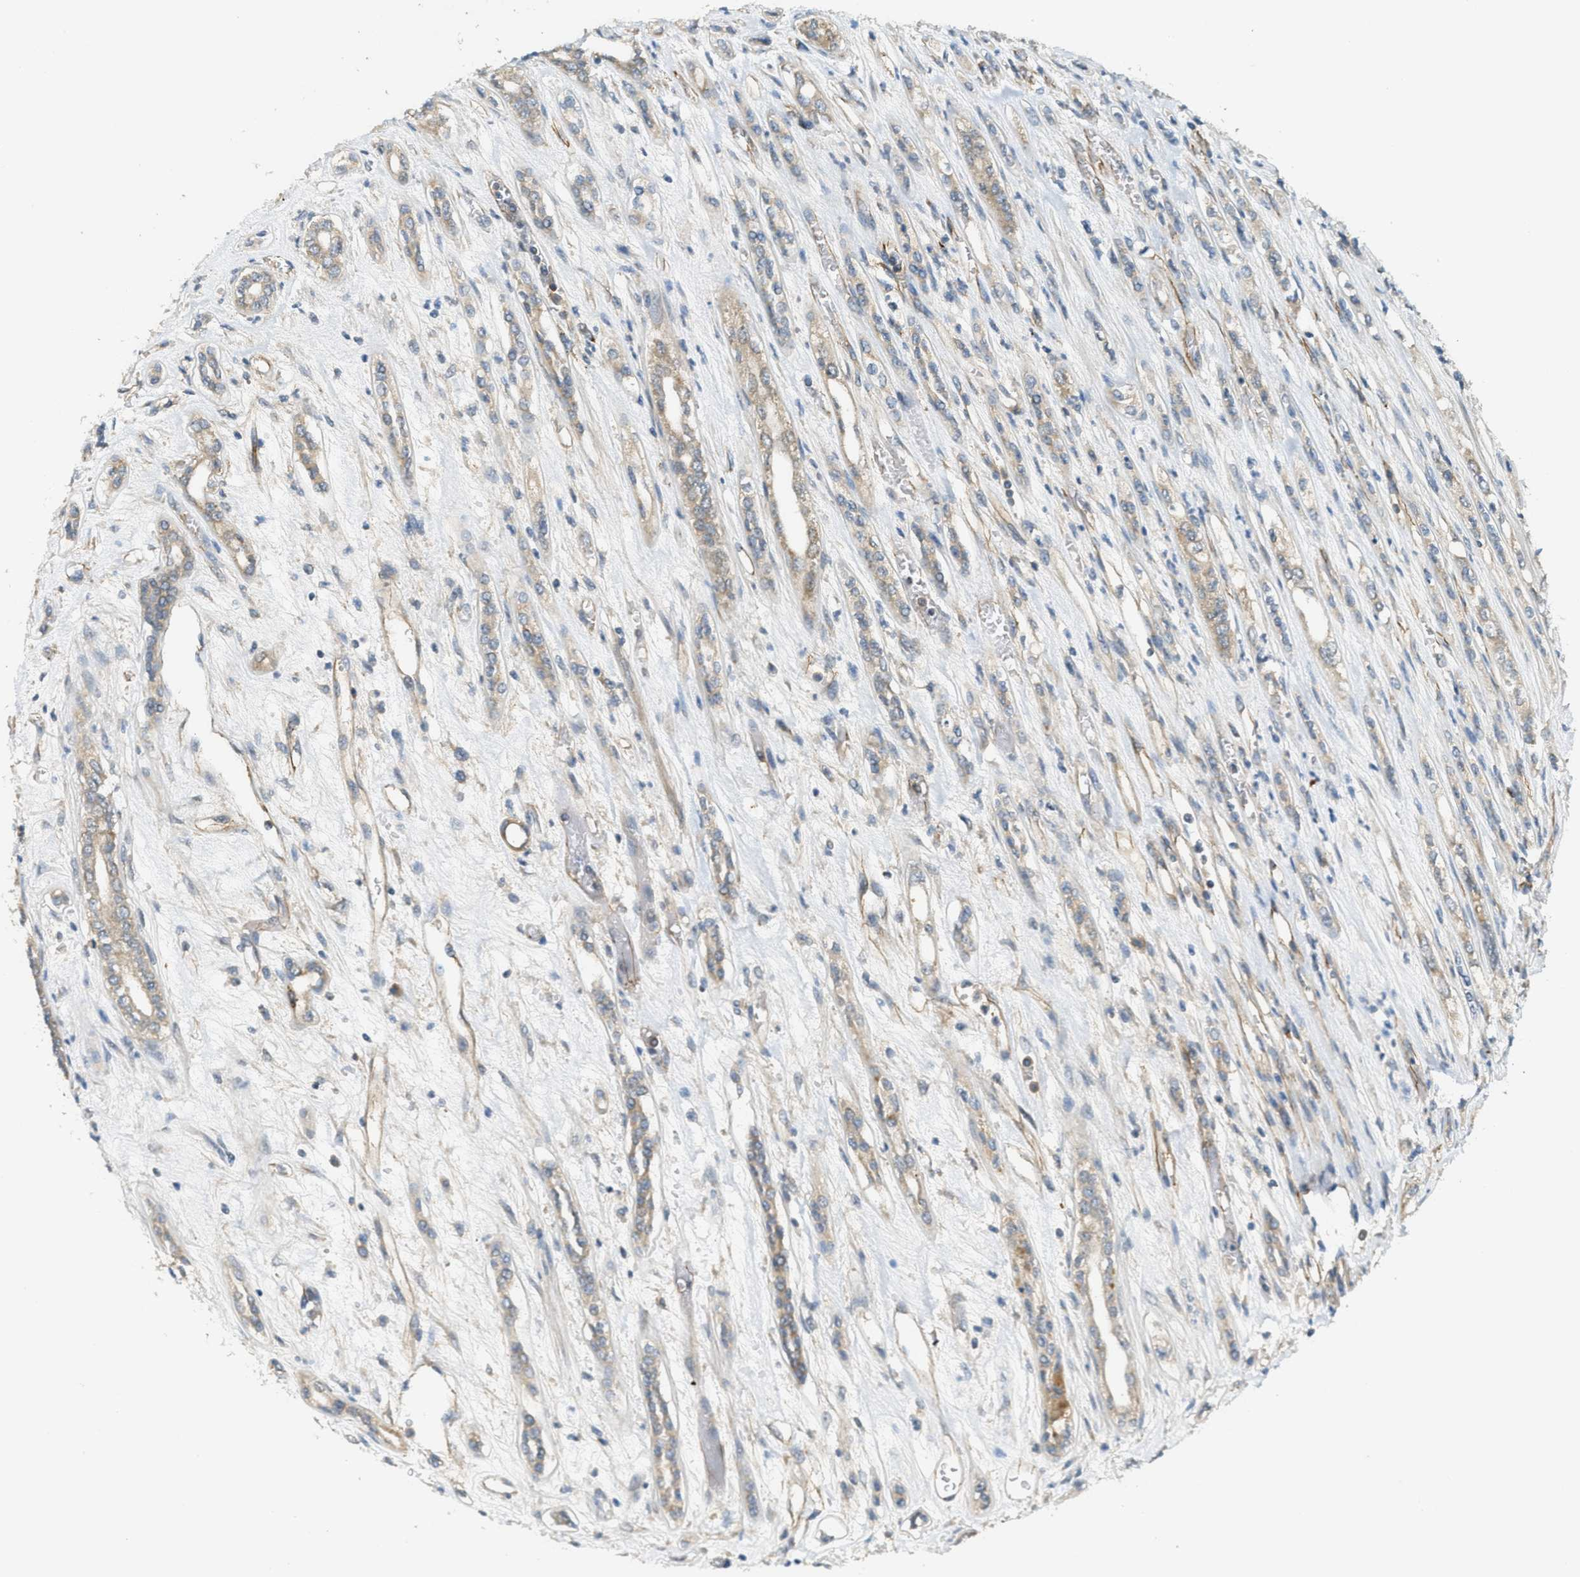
{"staining": {"intensity": "weak", "quantity": "<25%", "location": "cytoplasmic/membranous"}, "tissue": "renal cancer", "cell_type": "Tumor cells", "image_type": "cancer", "snomed": [{"axis": "morphology", "description": "Adenocarcinoma, NOS"}, {"axis": "topography", "description": "Kidney"}], "caption": "Renal cancer (adenocarcinoma) was stained to show a protein in brown. There is no significant staining in tumor cells.", "gene": "JCAD", "patient": {"sex": "female", "age": 54}}